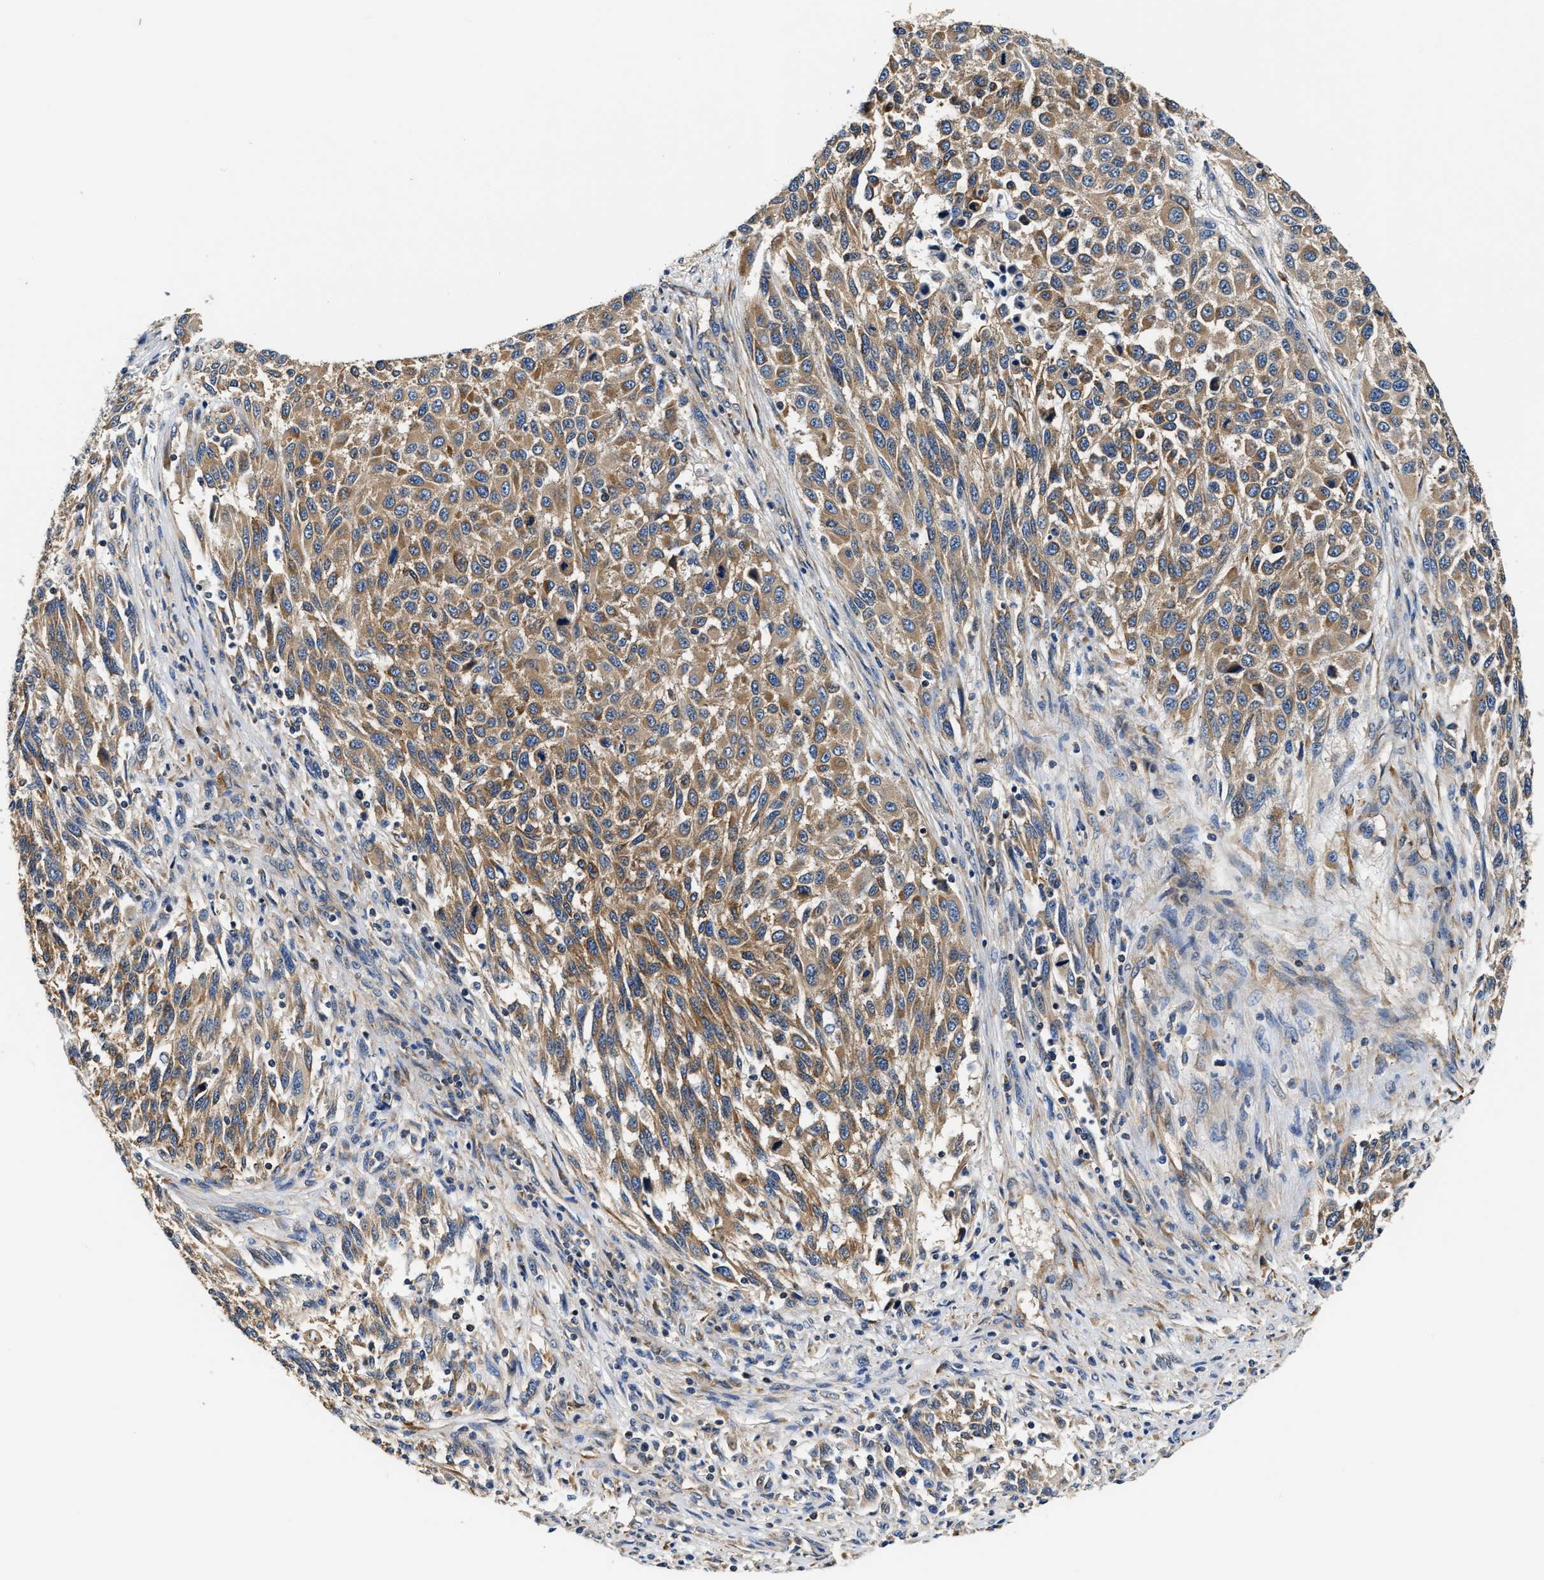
{"staining": {"intensity": "moderate", "quantity": ">75%", "location": "cytoplasmic/membranous"}, "tissue": "melanoma", "cell_type": "Tumor cells", "image_type": "cancer", "snomed": [{"axis": "morphology", "description": "Malignant melanoma, Metastatic site"}, {"axis": "topography", "description": "Lymph node"}], "caption": "Immunohistochemical staining of melanoma shows medium levels of moderate cytoplasmic/membranous protein positivity in about >75% of tumor cells.", "gene": "TEX2", "patient": {"sex": "male", "age": 61}}